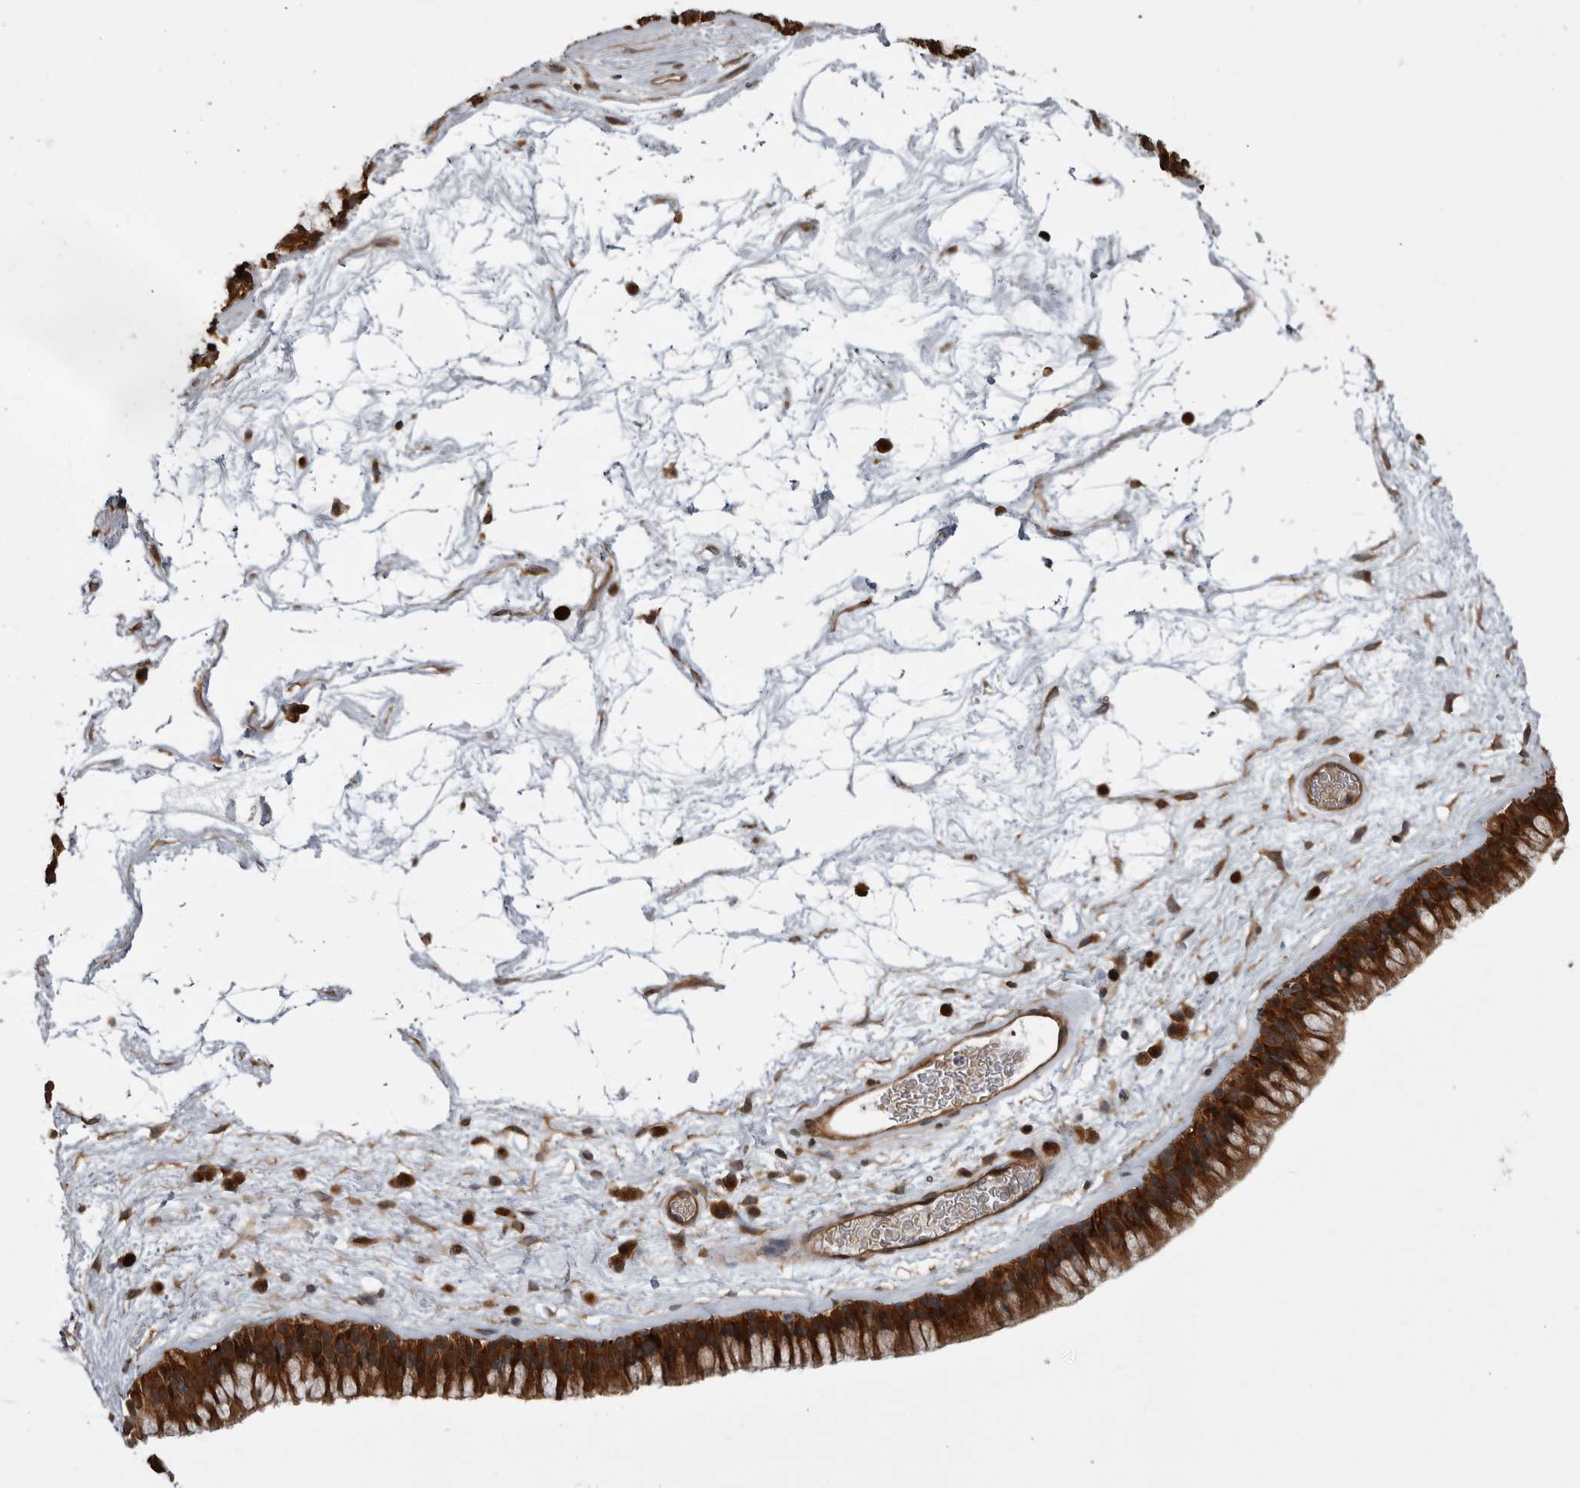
{"staining": {"intensity": "strong", "quantity": ">75%", "location": "cytoplasmic/membranous"}, "tissue": "nasopharynx", "cell_type": "Respiratory epithelial cells", "image_type": "normal", "snomed": [{"axis": "morphology", "description": "Normal tissue, NOS"}, {"axis": "morphology", "description": "Inflammation, NOS"}, {"axis": "topography", "description": "Nasopharynx"}], "caption": "Strong cytoplasmic/membranous expression for a protein is present in about >75% of respiratory epithelial cells of normal nasopharynx using immunohistochemistry.", "gene": "RAB3GAP2", "patient": {"sex": "male", "age": 48}}